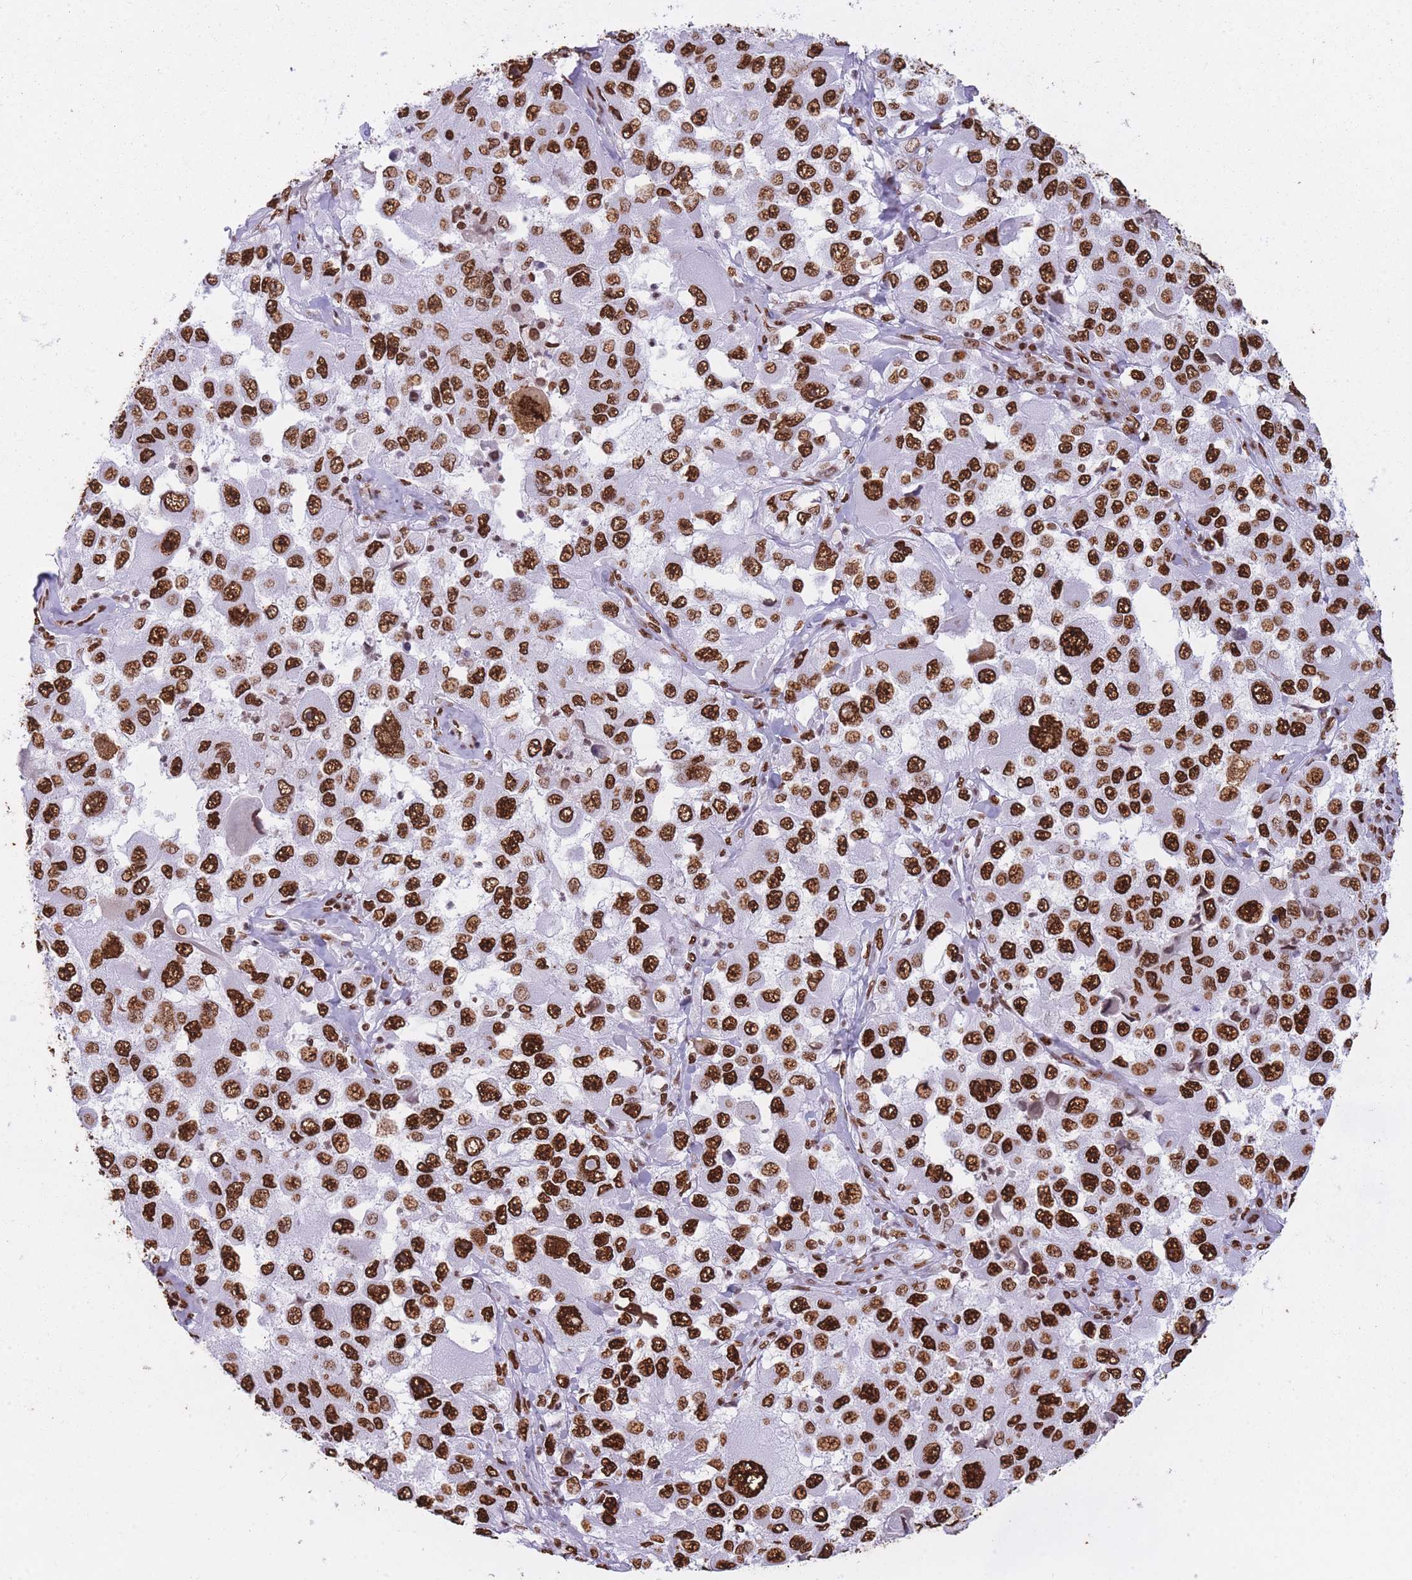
{"staining": {"intensity": "strong", "quantity": ">75%", "location": "nuclear"}, "tissue": "melanoma", "cell_type": "Tumor cells", "image_type": "cancer", "snomed": [{"axis": "morphology", "description": "Malignant melanoma, Metastatic site"}, {"axis": "topography", "description": "Lymph node"}], "caption": "Melanoma tissue displays strong nuclear staining in approximately >75% of tumor cells", "gene": "HNRNPUL1", "patient": {"sex": "male", "age": 62}}